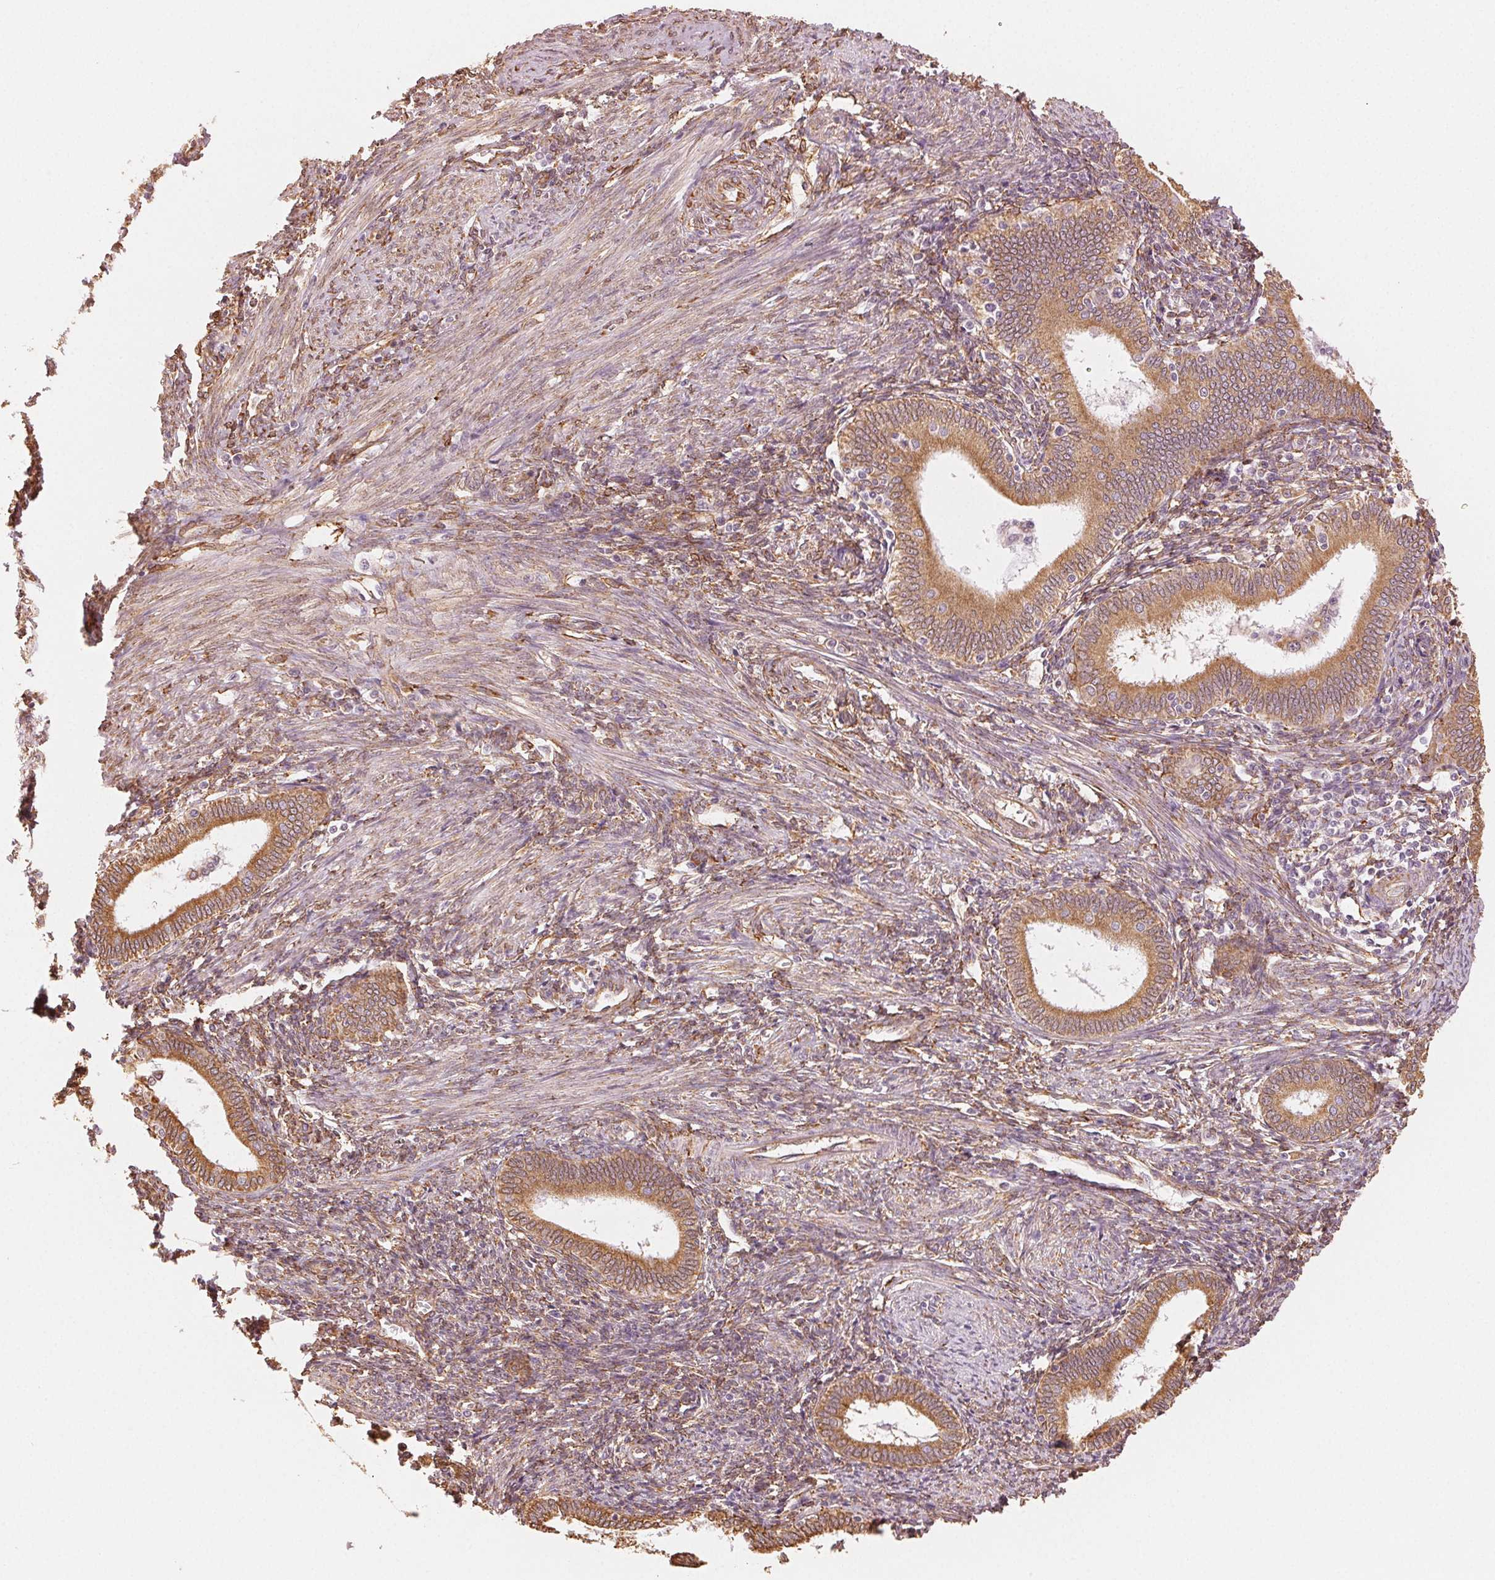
{"staining": {"intensity": "strong", "quantity": "25%-75%", "location": "cytoplasmic/membranous"}, "tissue": "endometrium", "cell_type": "Cells in endometrial stroma", "image_type": "normal", "snomed": [{"axis": "morphology", "description": "Normal tissue, NOS"}, {"axis": "topography", "description": "Endometrium"}], "caption": "Immunohistochemistry (IHC) photomicrograph of normal human endometrium stained for a protein (brown), which displays high levels of strong cytoplasmic/membranous positivity in about 25%-75% of cells in endometrial stroma.", "gene": "RCN3", "patient": {"sex": "female", "age": 41}}